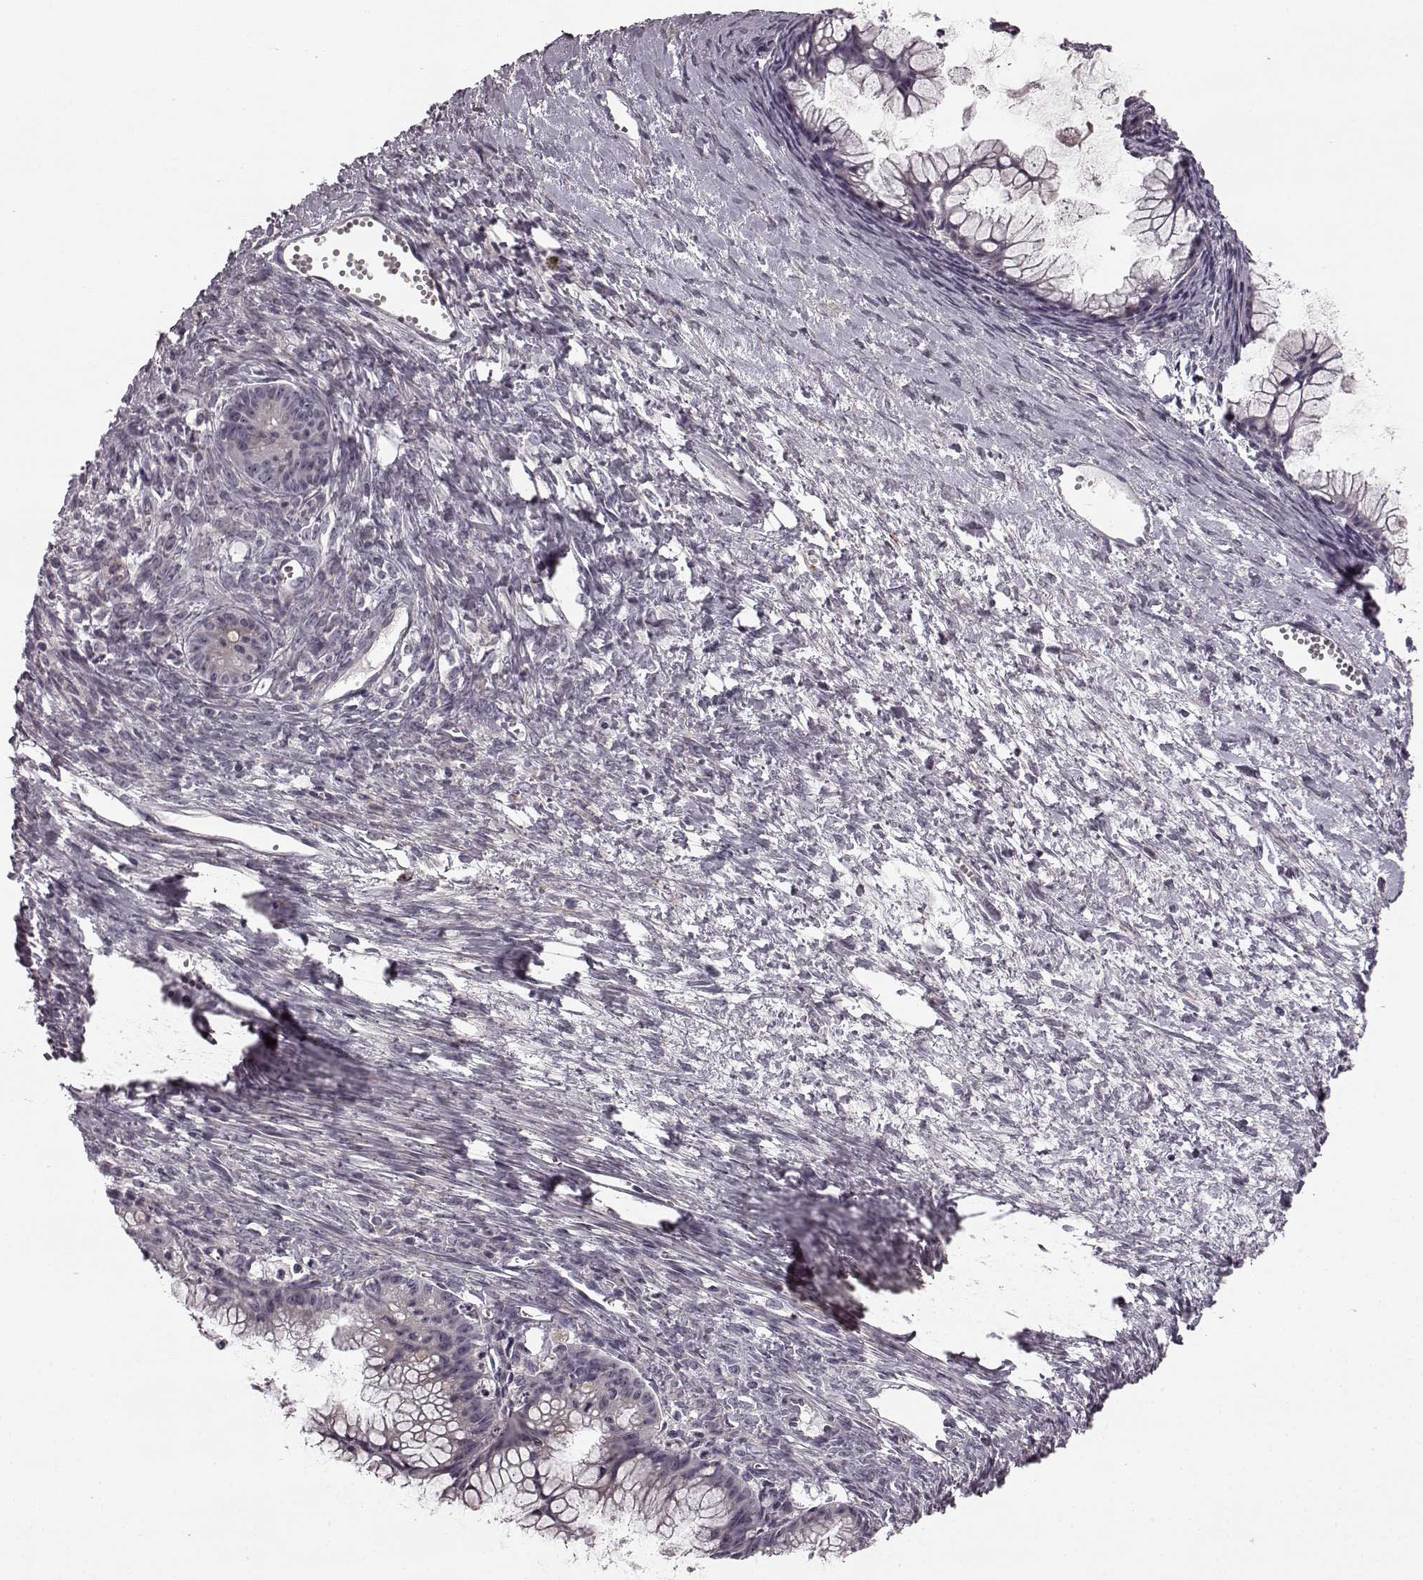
{"staining": {"intensity": "negative", "quantity": "none", "location": "none"}, "tissue": "ovarian cancer", "cell_type": "Tumor cells", "image_type": "cancer", "snomed": [{"axis": "morphology", "description": "Cystadenocarcinoma, mucinous, NOS"}, {"axis": "topography", "description": "Ovary"}], "caption": "High magnification brightfield microscopy of ovarian mucinous cystadenocarcinoma stained with DAB (3,3'-diaminobenzidine) (brown) and counterstained with hematoxylin (blue): tumor cells show no significant positivity. The staining is performed using DAB brown chromogen with nuclei counter-stained in using hematoxylin.", "gene": "FAM234B", "patient": {"sex": "female", "age": 41}}